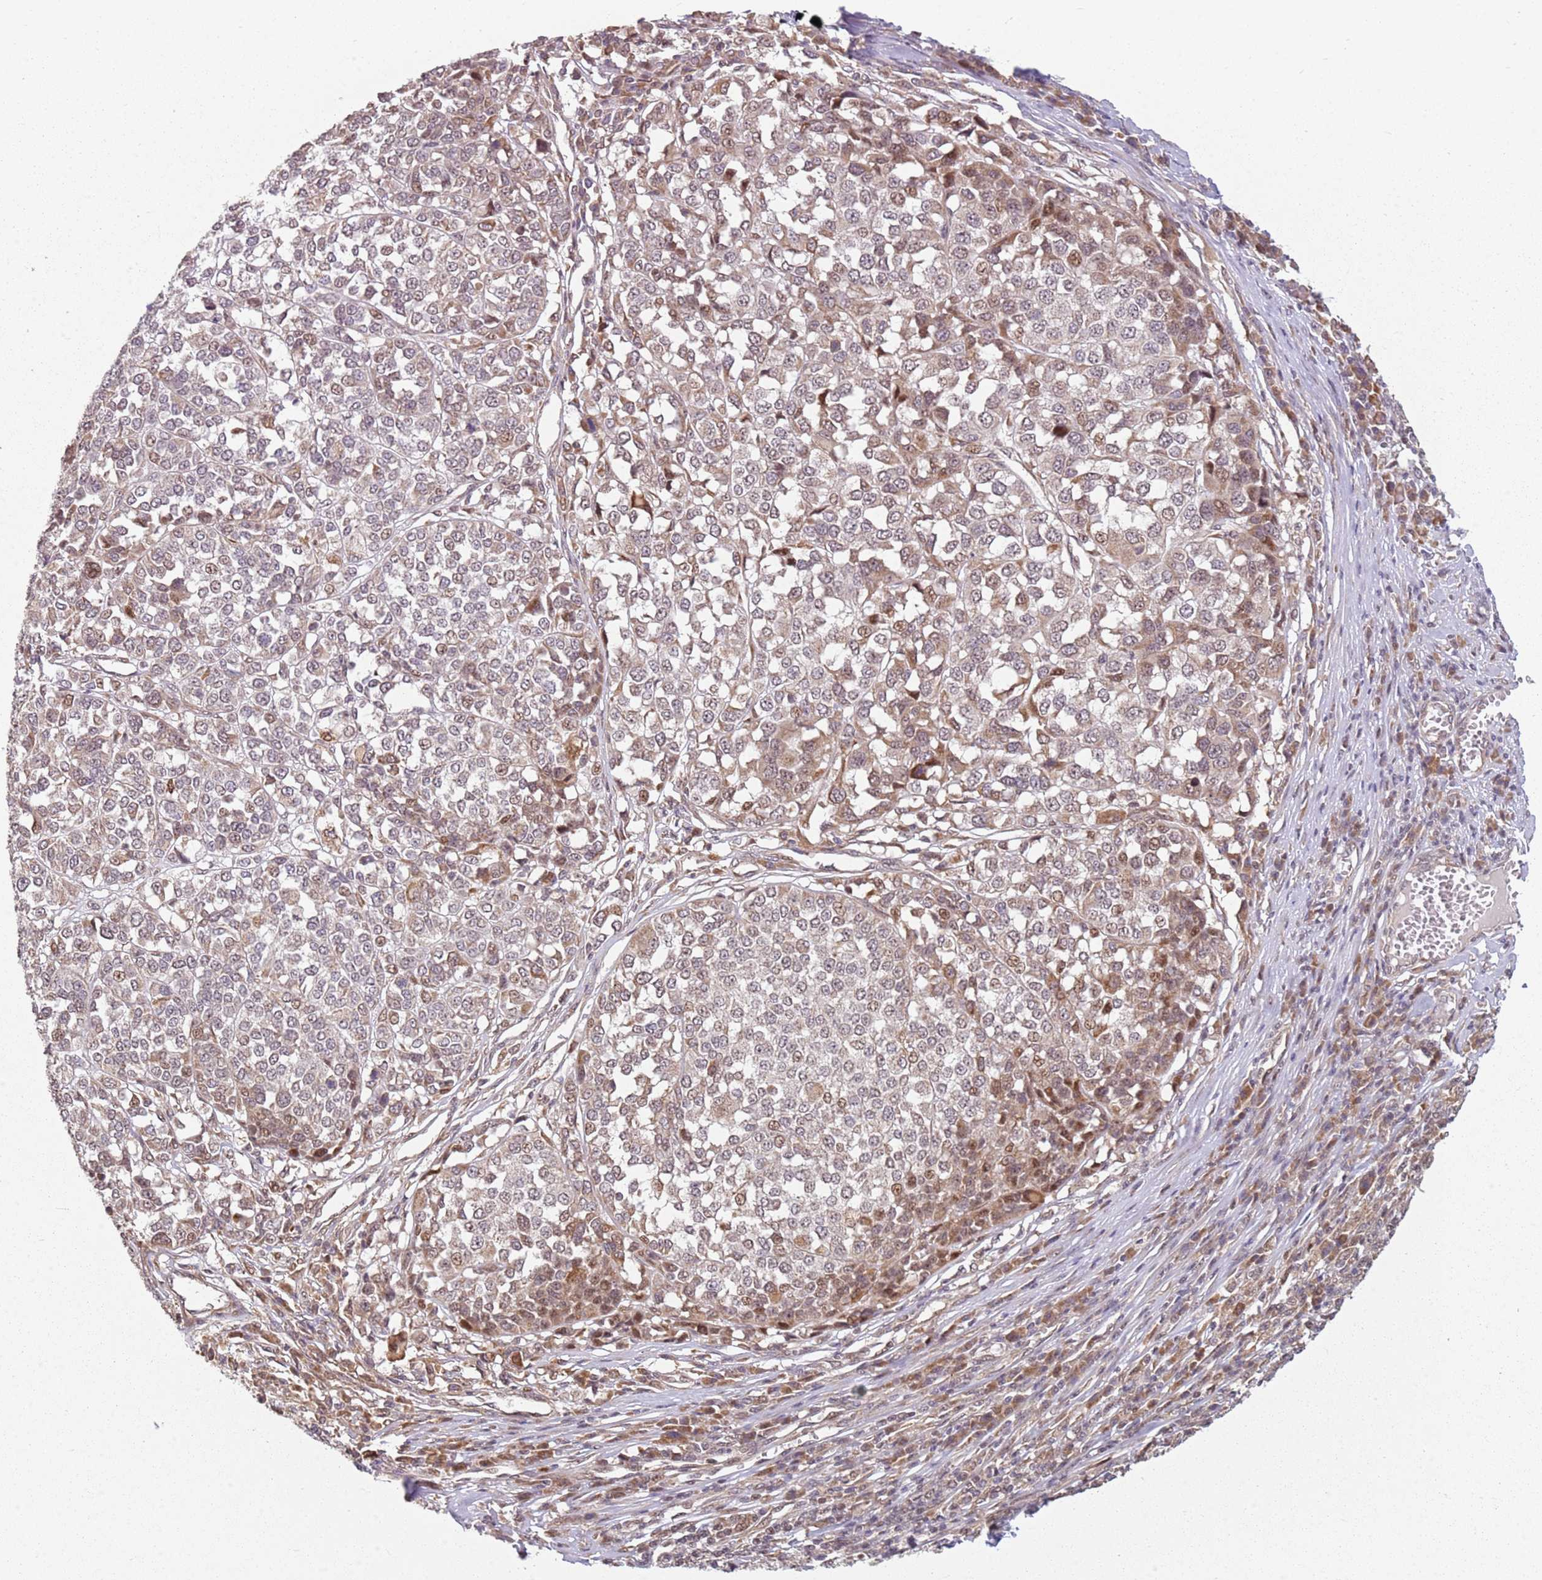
{"staining": {"intensity": "moderate", "quantity": ">75%", "location": "cytoplasmic/membranous,nuclear"}, "tissue": "melanoma", "cell_type": "Tumor cells", "image_type": "cancer", "snomed": [{"axis": "morphology", "description": "Malignant melanoma, Metastatic site"}, {"axis": "topography", "description": "Lymph node"}], "caption": "This histopathology image shows immunohistochemistry staining of melanoma, with medium moderate cytoplasmic/membranous and nuclear staining in approximately >75% of tumor cells.", "gene": "CHURC1", "patient": {"sex": "male", "age": 44}}